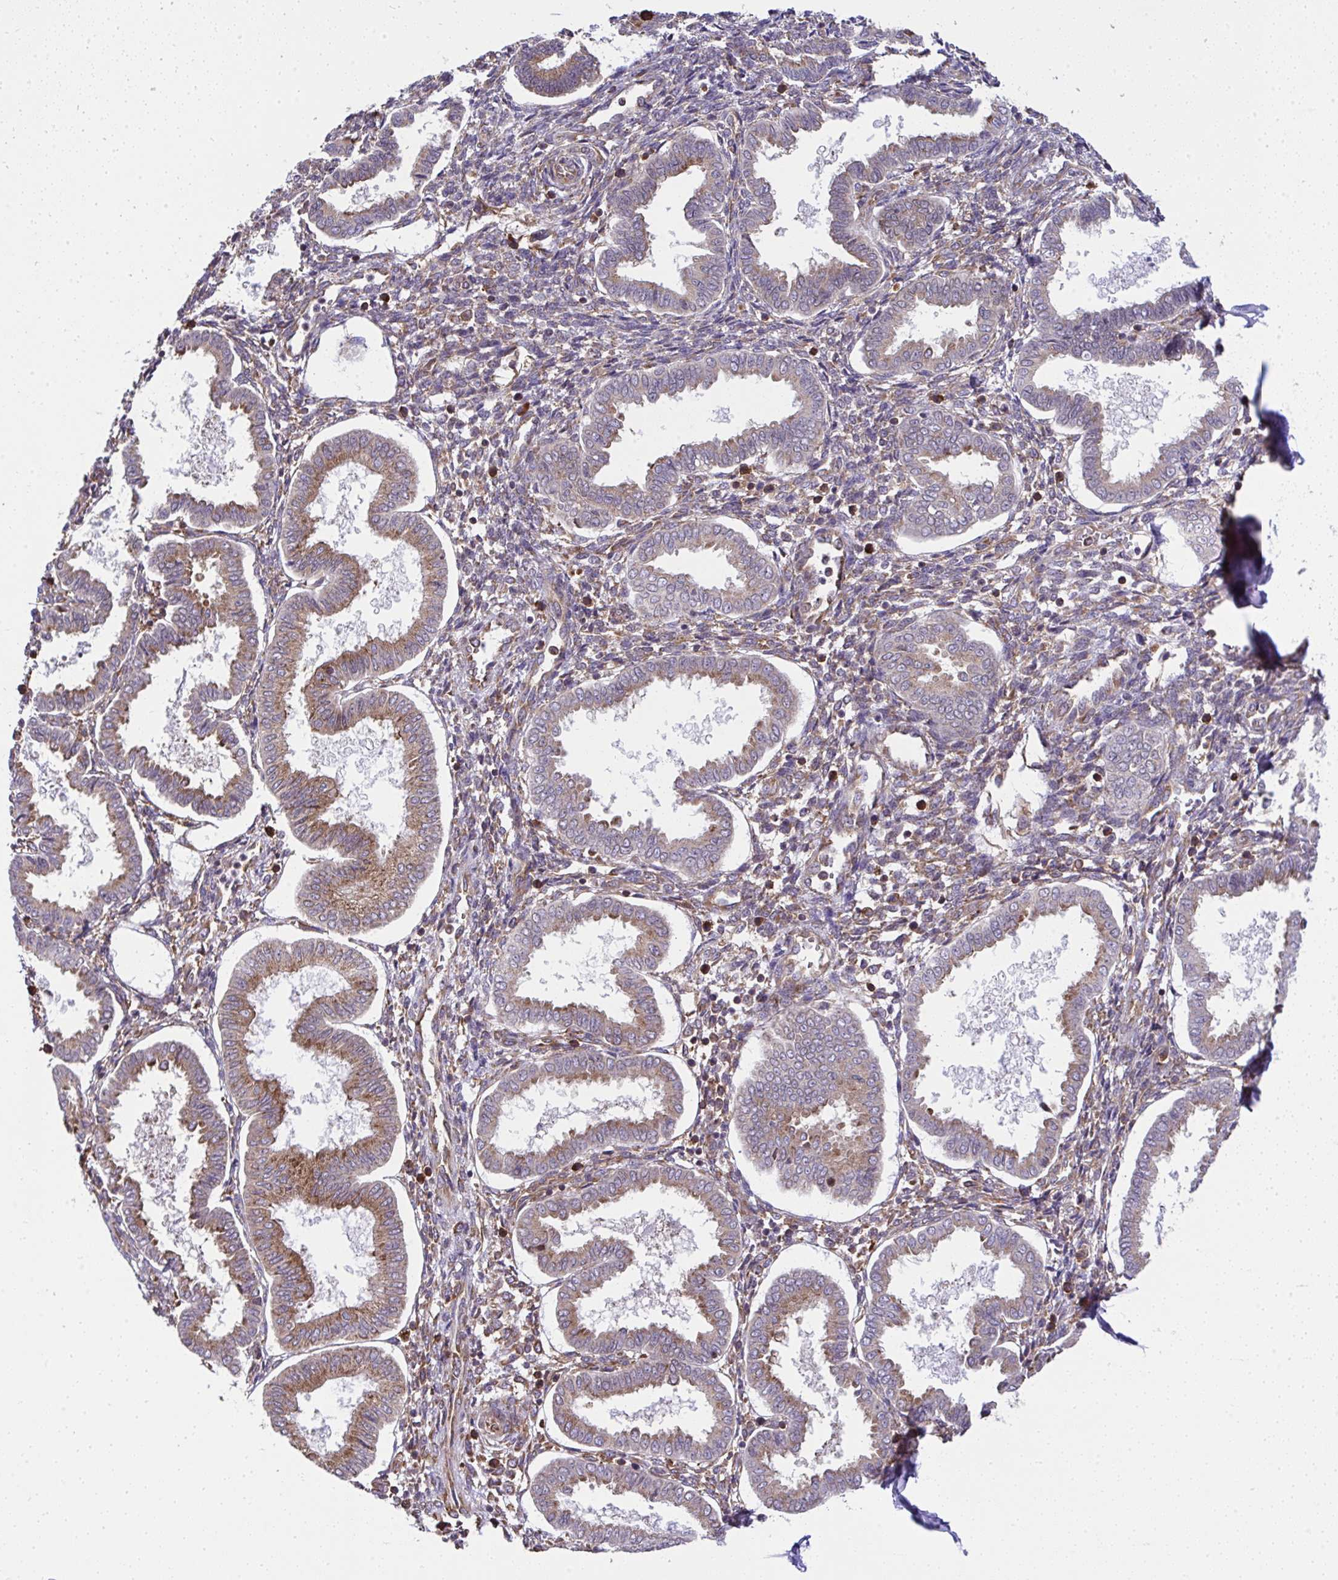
{"staining": {"intensity": "moderate", "quantity": "25%-75%", "location": "cytoplasmic/membranous"}, "tissue": "endometrium", "cell_type": "Cells in endometrial stroma", "image_type": "normal", "snomed": [{"axis": "morphology", "description": "Normal tissue, NOS"}, {"axis": "topography", "description": "Endometrium"}], "caption": "Cells in endometrial stroma display medium levels of moderate cytoplasmic/membranous expression in about 25%-75% of cells in unremarkable endometrium.", "gene": "RPS7", "patient": {"sex": "female", "age": 24}}